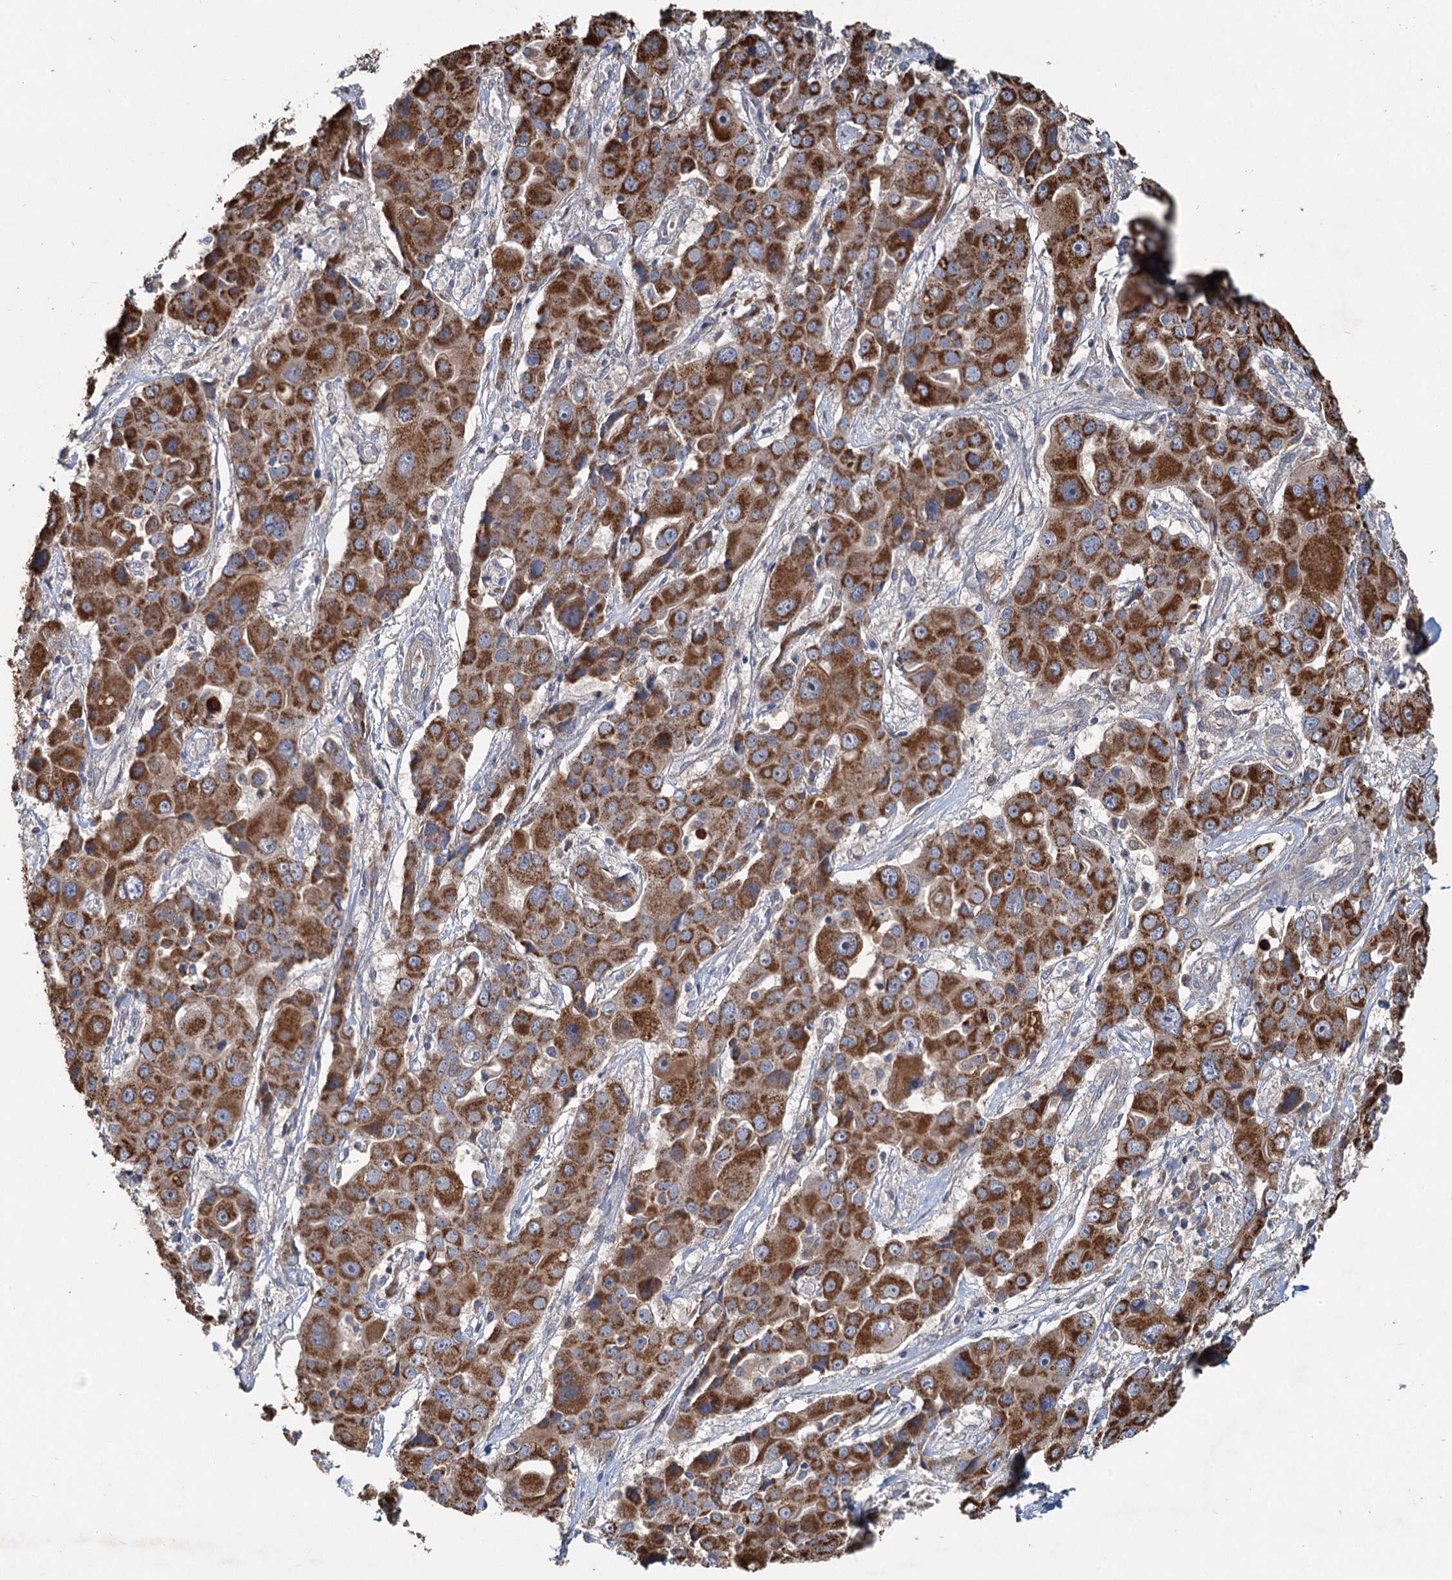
{"staining": {"intensity": "strong", "quantity": ">75%", "location": "cytoplasmic/membranous"}, "tissue": "liver cancer", "cell_type": "Tumor cells", "image_type": "cancer", "snomed": [{"axis": "morphology", "description": "Cholangiocarcinoma"}, {"axis": "topography", "description": "Liver"}], "caption": "Human liver cancer (cholangiocarcinoma) stained with a protein marker shows strong staining in tumor cells.", "gene": "OTUB1", "patient": {"sex": "male", "age": 67}}